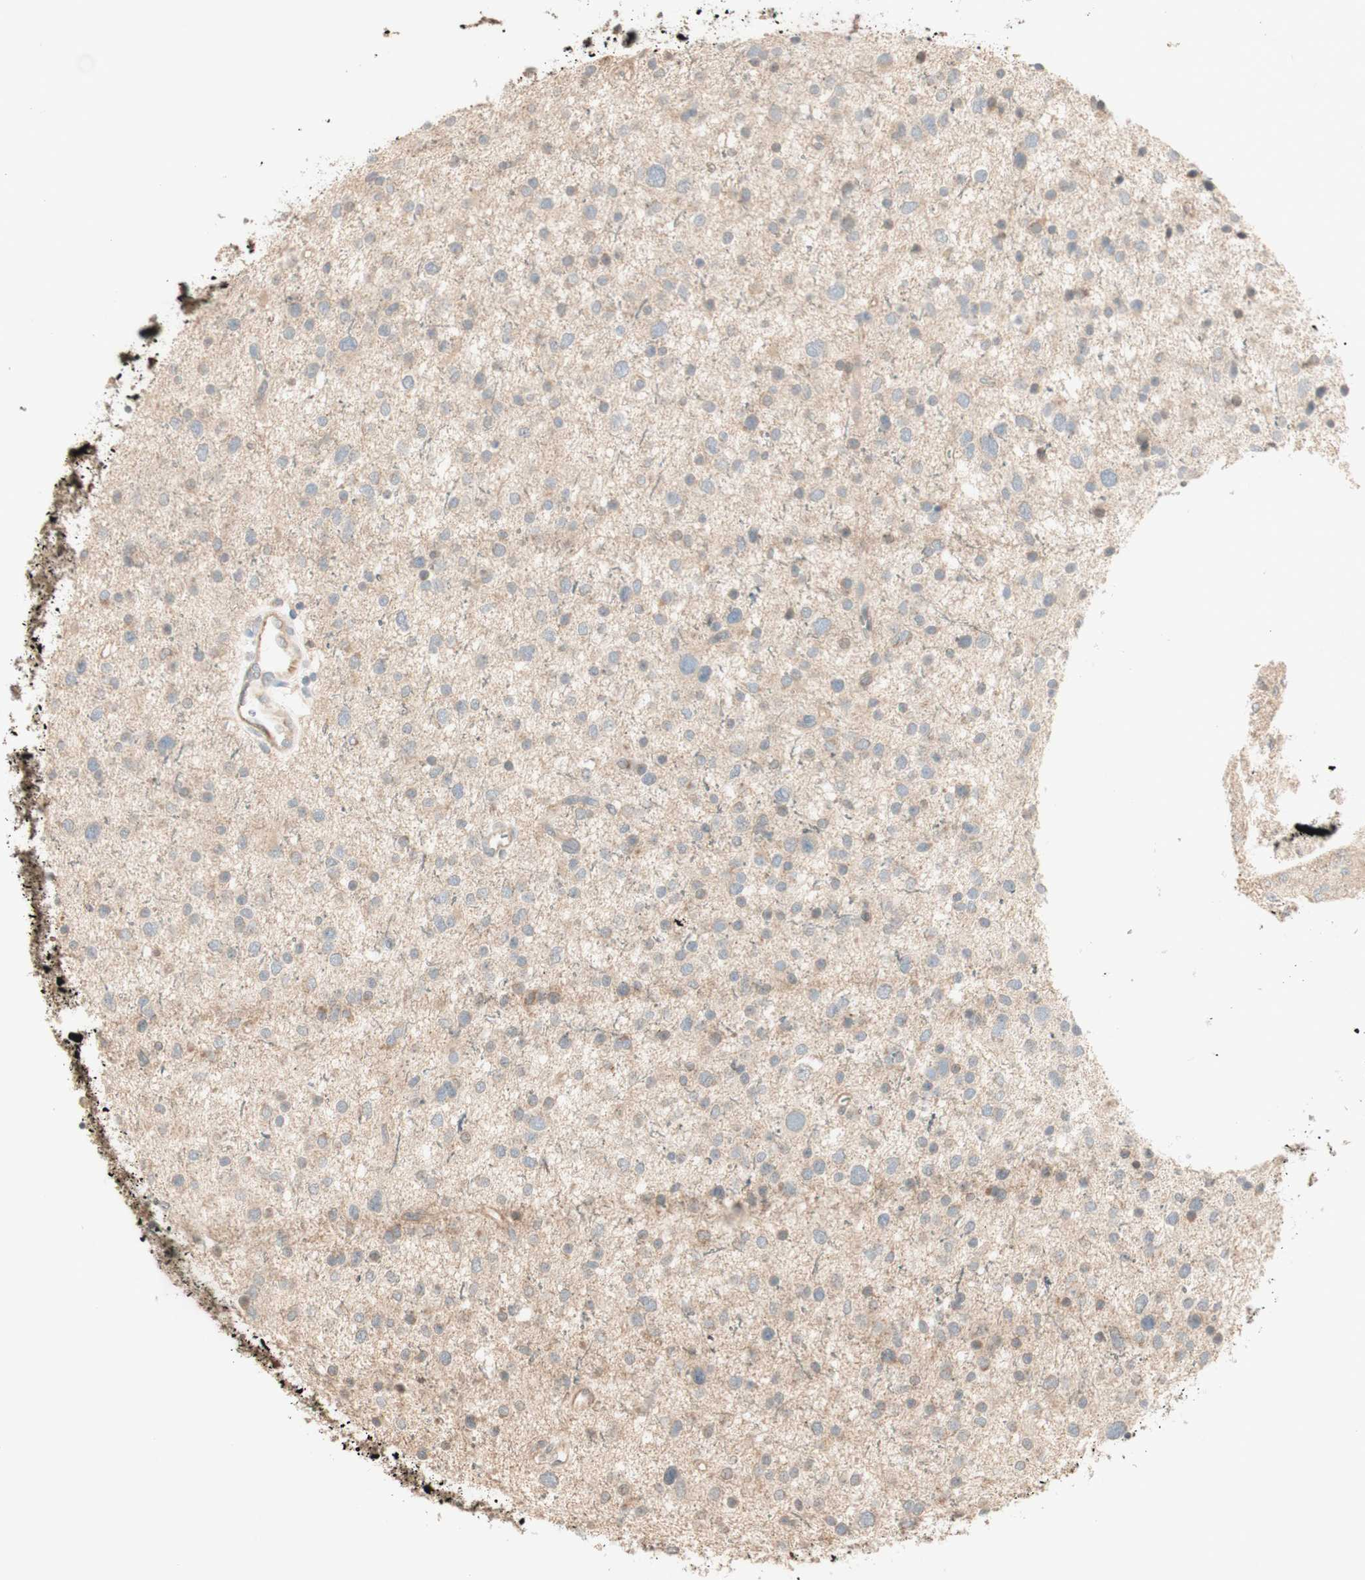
{"staining": {"intensity": "weak", "quantity": "25%-75%", "location": "cytoplasmic/membranous"}, "tissue": "glioma", "cell_type": "Tumor cells", "image_type": "cancer", "snomed": [{"axis": "morphology", "description": "Glioma, malignant, Low grade"}, {"axis": "topography", "description": "Brain"}], "caption": "Glioma stained with DAB (3,3'-diaminobenzidine) immunohistochemistry shows low levels of weak cytoplasmic/membranous expression in approximately 25%-75% of tumor cells. The staining was performed using DAB, with brown indicating positive protein expression. Nuclei are stained blue with hematoxylin.", "gene": "CLCN2", "patient": {"sex": "female", "age": 37}}